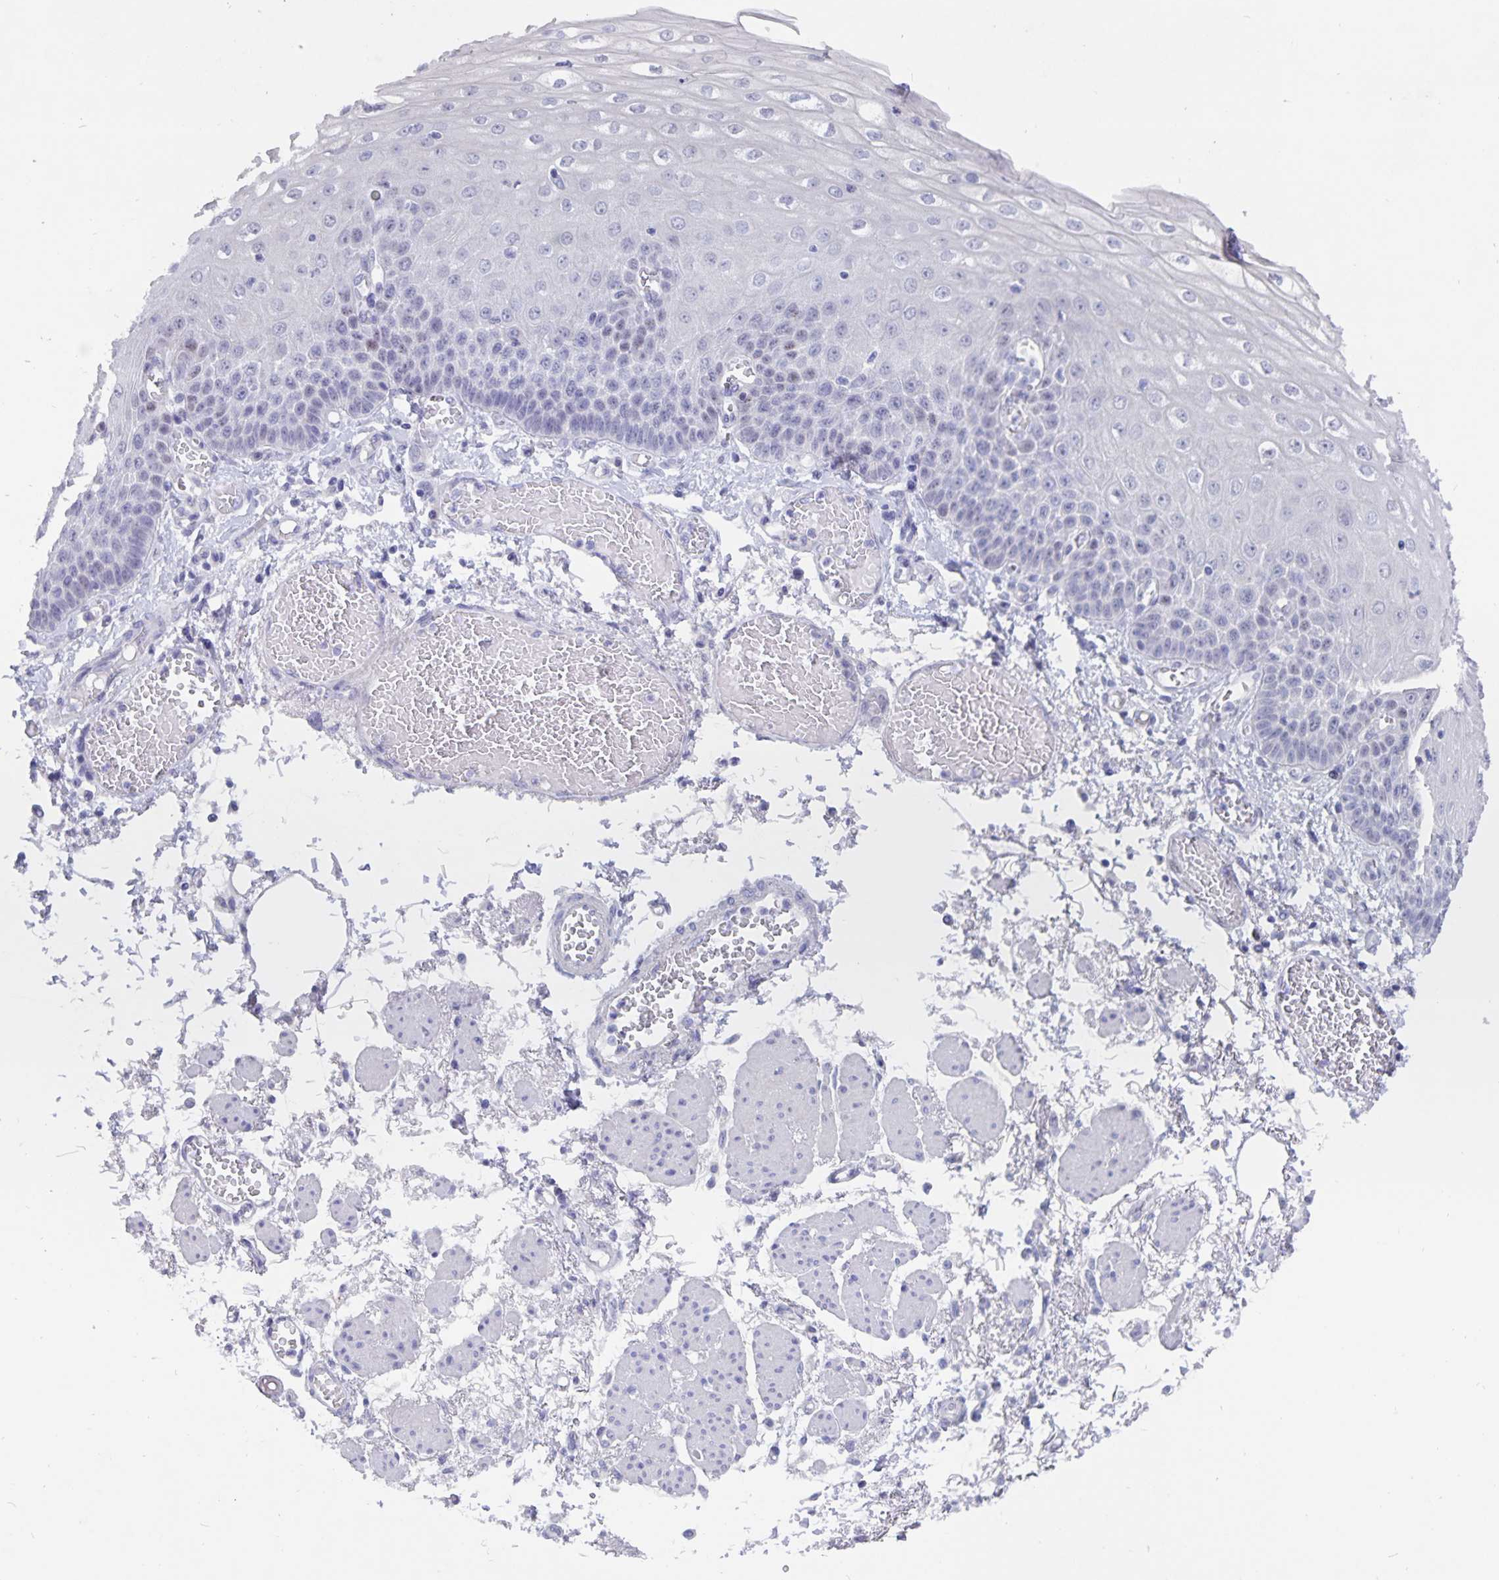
{"staining": {"intensity": "negative", "quantity": "none", "location": "none"}, "tissue": "esophagus", "cell_type": "Squamous epithelial cells", "image_type": "normal", "snomed": [{"axis": "morphology", "description": "Normal tissue, NOS"}, {"axis": "morphology", "description": "Adenocarcinoma, NOS"}, {"axis": "topography", "description": "Esophagus"}], "caption": "IHC photomicrograph of unremarkable esophagus stained for a protein (brown), which exhibits no expression in squamous epithelial cells. (Brightfield microscopy of DAB (3,3'-diaminobenzidine) immunohistochemistry at high magnification).", "gene": "SMOC1", "patient": {"sex": "male", "age": 81}}